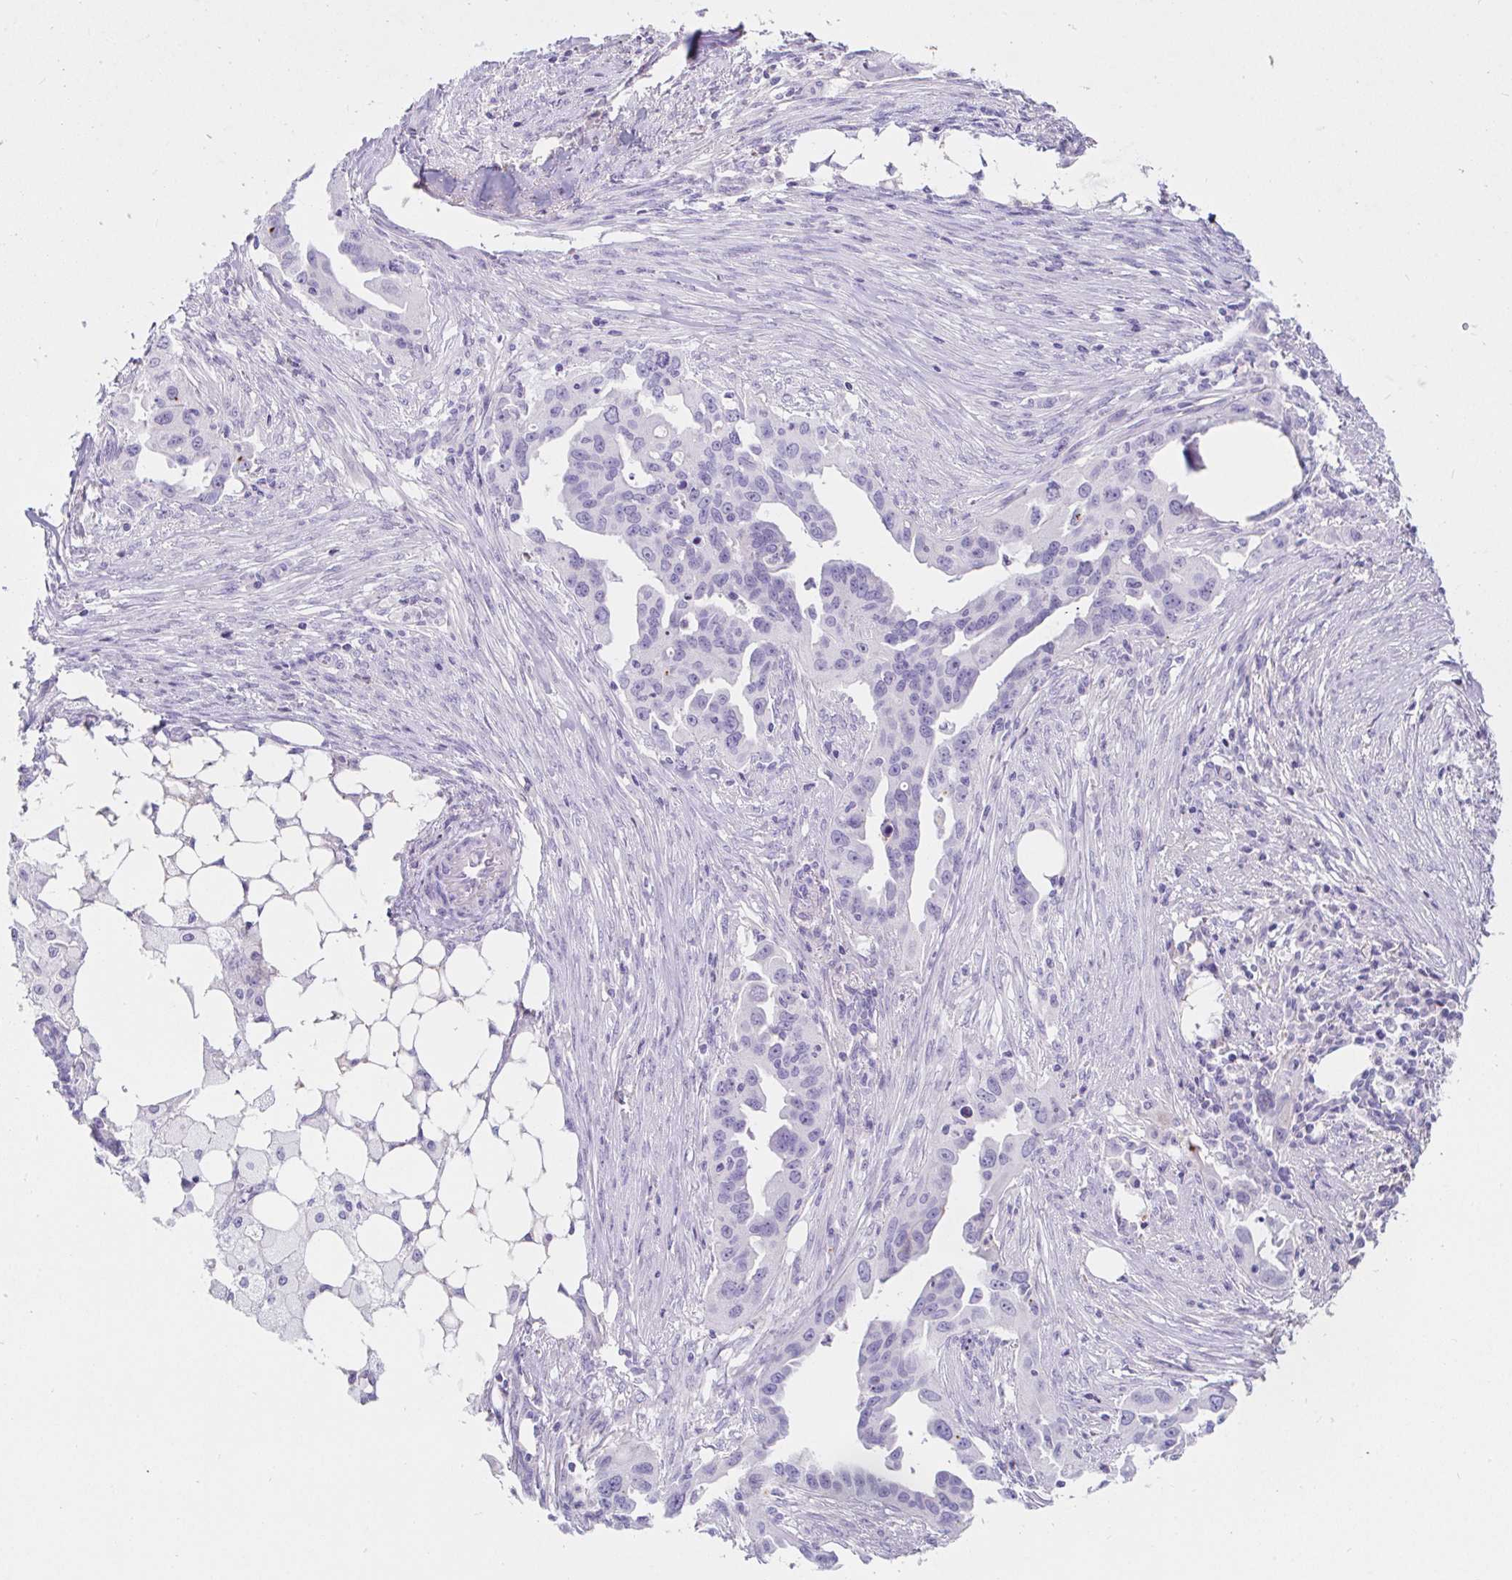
{"staining": {"intensity": "negative", "quantity": "none", "location": "none"}, "tissue": "ovarian cancer", "cell_type": "Tumor cells", "image_type": "cancer", "snomed": [{"axis": "morphology", "description": "Carcinoma, endometroid"}, {"axis": "morphology", "description": "Cystadenocarcinoma, serous, NOS"}, {"axis": "topography", "description": "Ovary"}], "caption": "The image demonstrates no staining of tumor cells in ovarian endometroid carcinoma.", "gene": "SAA4", "patient": {"sex": "female", "age": 45}}